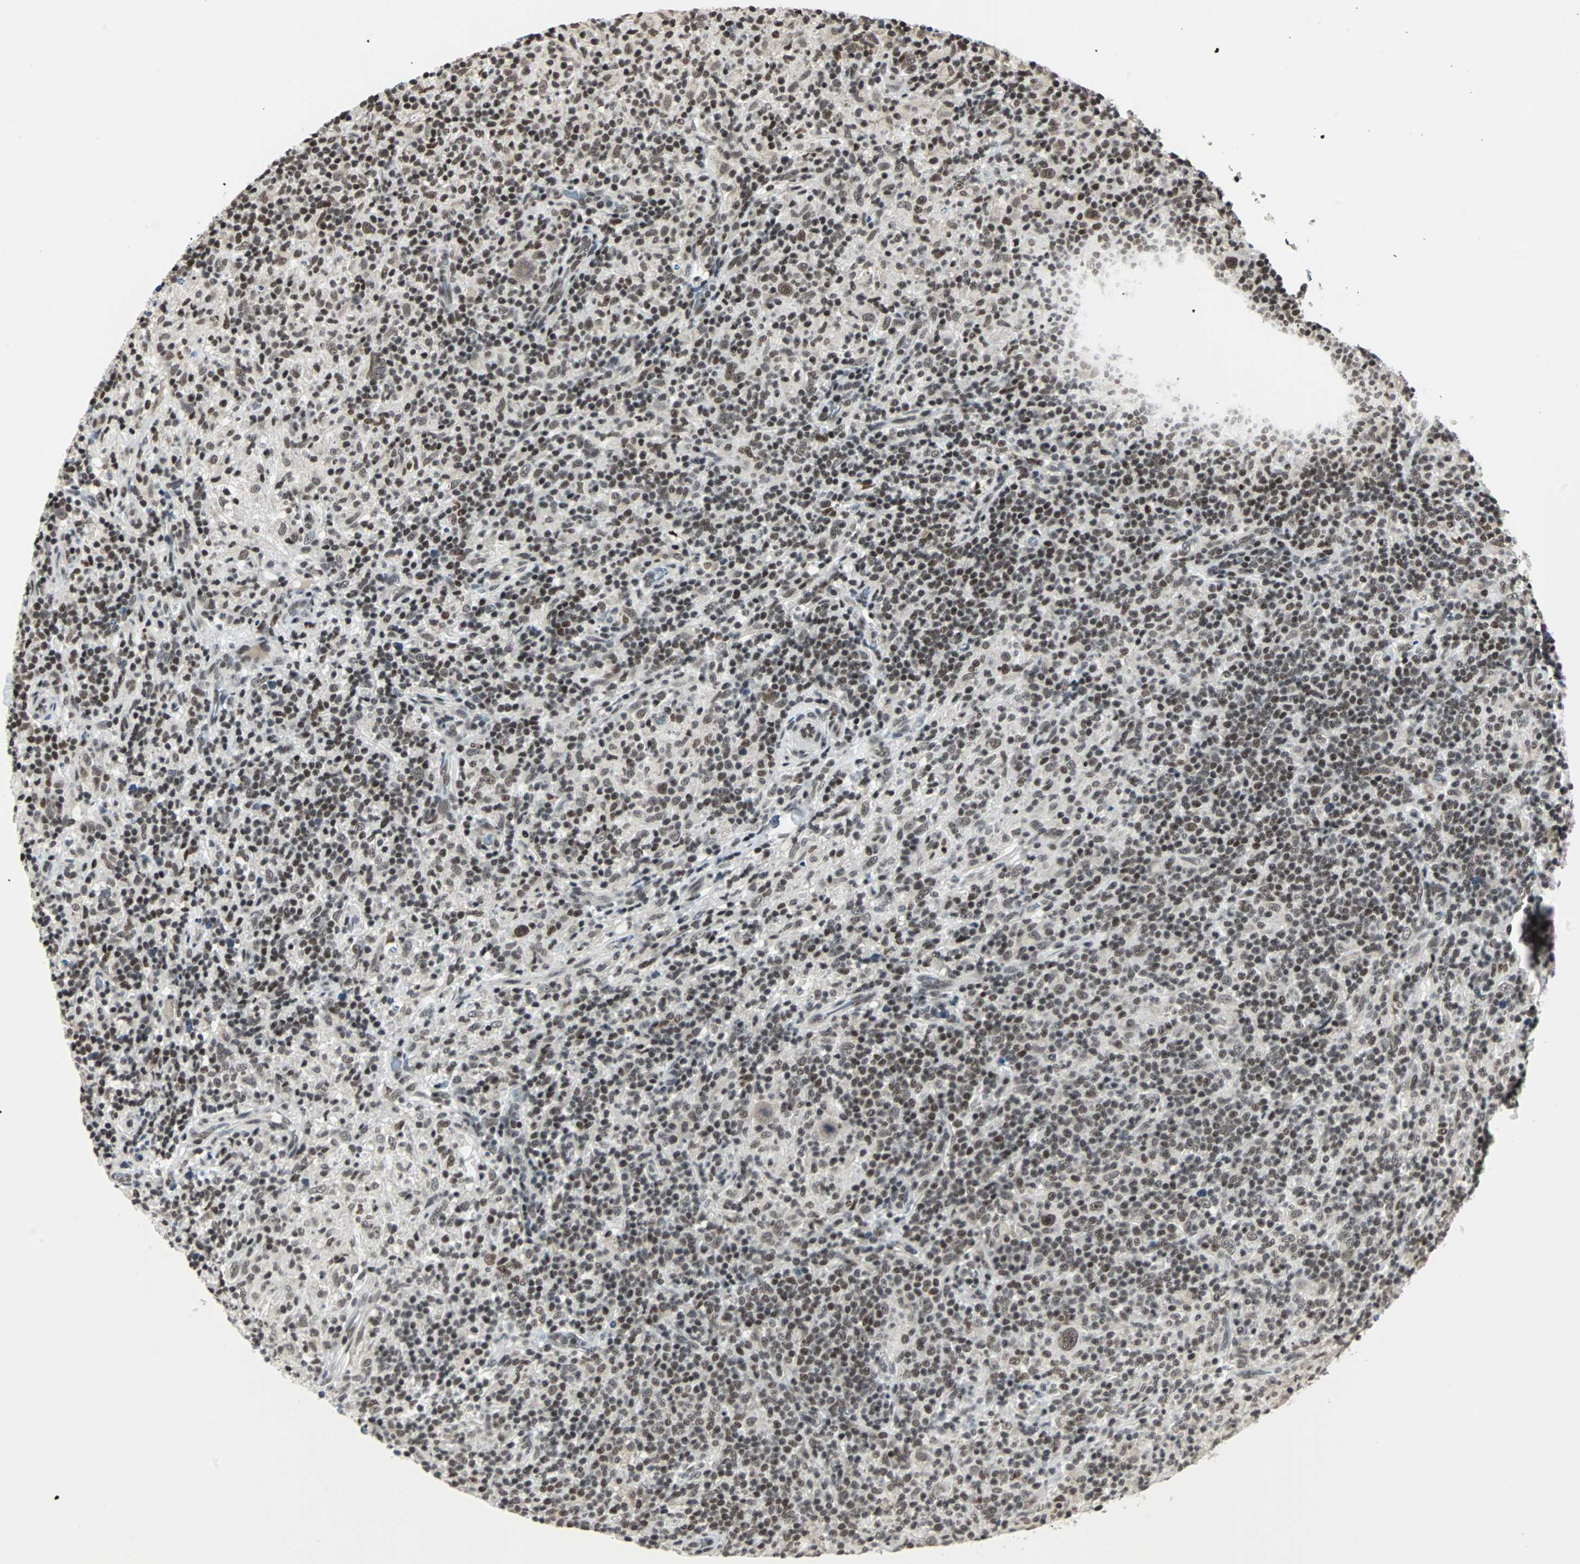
{"staining": {"intensity": "moderate", "quantity": ">75%", "location": "nuclear"}, "tissue": "lymphoma", "cell_type": "Tumor cells", "image_type": "cancer", "snomed": [{"axis": "morphology", "description": "Hodgkin's disease, NOS"}, {"axis": "topography", "description": "Lymph node"}], "caption": "Moderate nuclear positivity is present in about >75% of tumor cells in Hodgkin's disease.", "gene": "TERF2IP", "patient": {"sex": "male", "age": 70}}